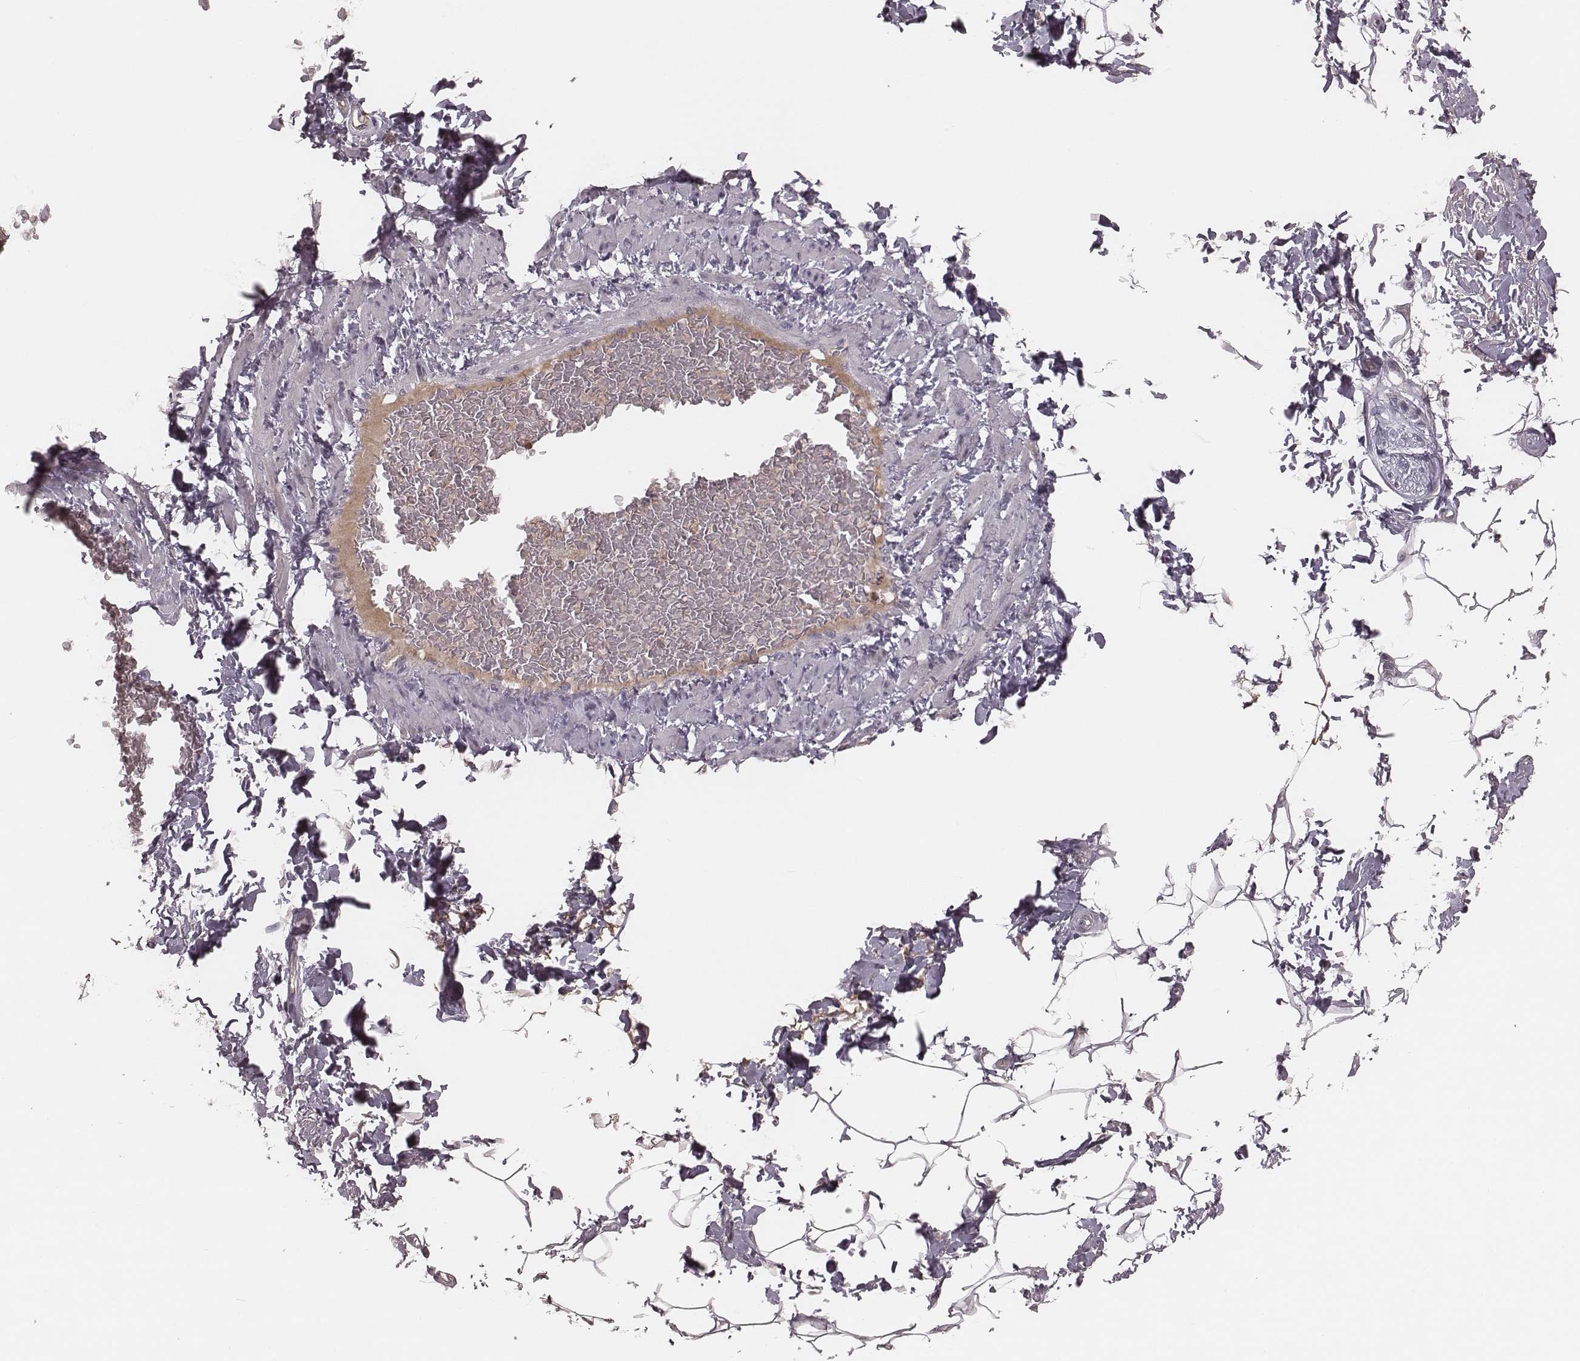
{"staining": {"intensity": "negative", "quantity": "none", "location": "none"}, "tissue": "adipose tissue", "cell_type": "Adipocytes", "image_type": "normal", "snomed": [{"axis": "morphology", "description": "Normal tissue, NOS"}, {"axis": "topography", "description": "Peripheral nerve tissue"}], "caption": "An immunohistochemistry (IHC) photomicrograph of benign adipose tissue is shown. There is no staining in adipocytes of adipose tissue. Brightfield microscopy of immunohistochemistry stained with DAB (3,3'-diaminobenzidine) (brown) and hematoxylin (blue), captured at high magnification.", "gene": "IL5", "patient": {"sex": "male", "age": 51}}